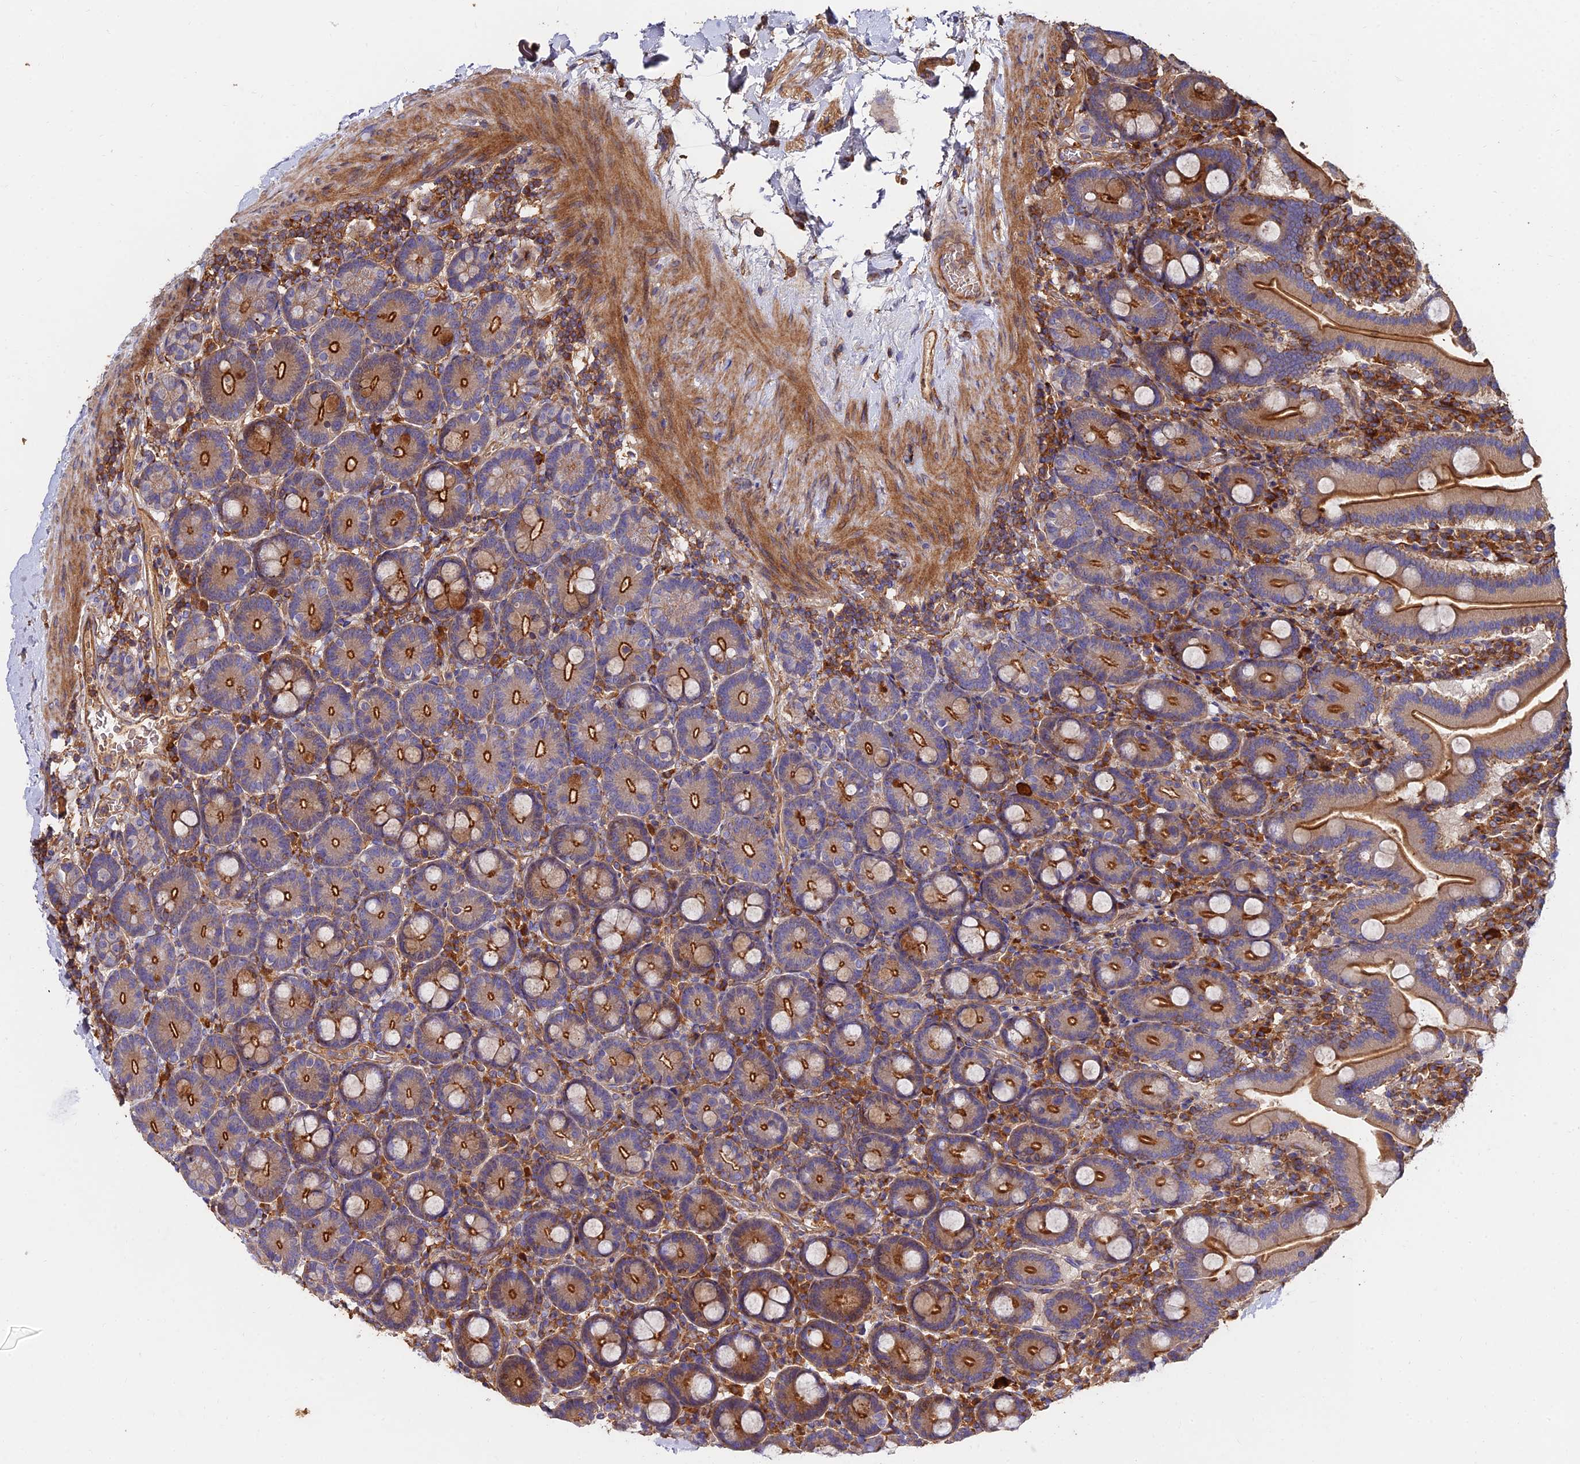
{"staining": {"intensity": "strong", "quantity": "25%-75%", "location": "cytoplasmic/membranous"}, "tissue": "duodenum", "cell_type": "Glandular cells", "image_type": "normal", "snomed": [{"axis": "morphology", "description": "Normal tissue, NOS"}, {"axis": "topography", "description": "Duodenum"}], "caption": "Approximately 25%-75% of glandular cells in normal human duodenum show strong cytoplasmic/membranous protein positivity as visualized by brown immunohistochemical staining.", "gene": "EXT1", "patient": {"sex": "male", "age": 55}}